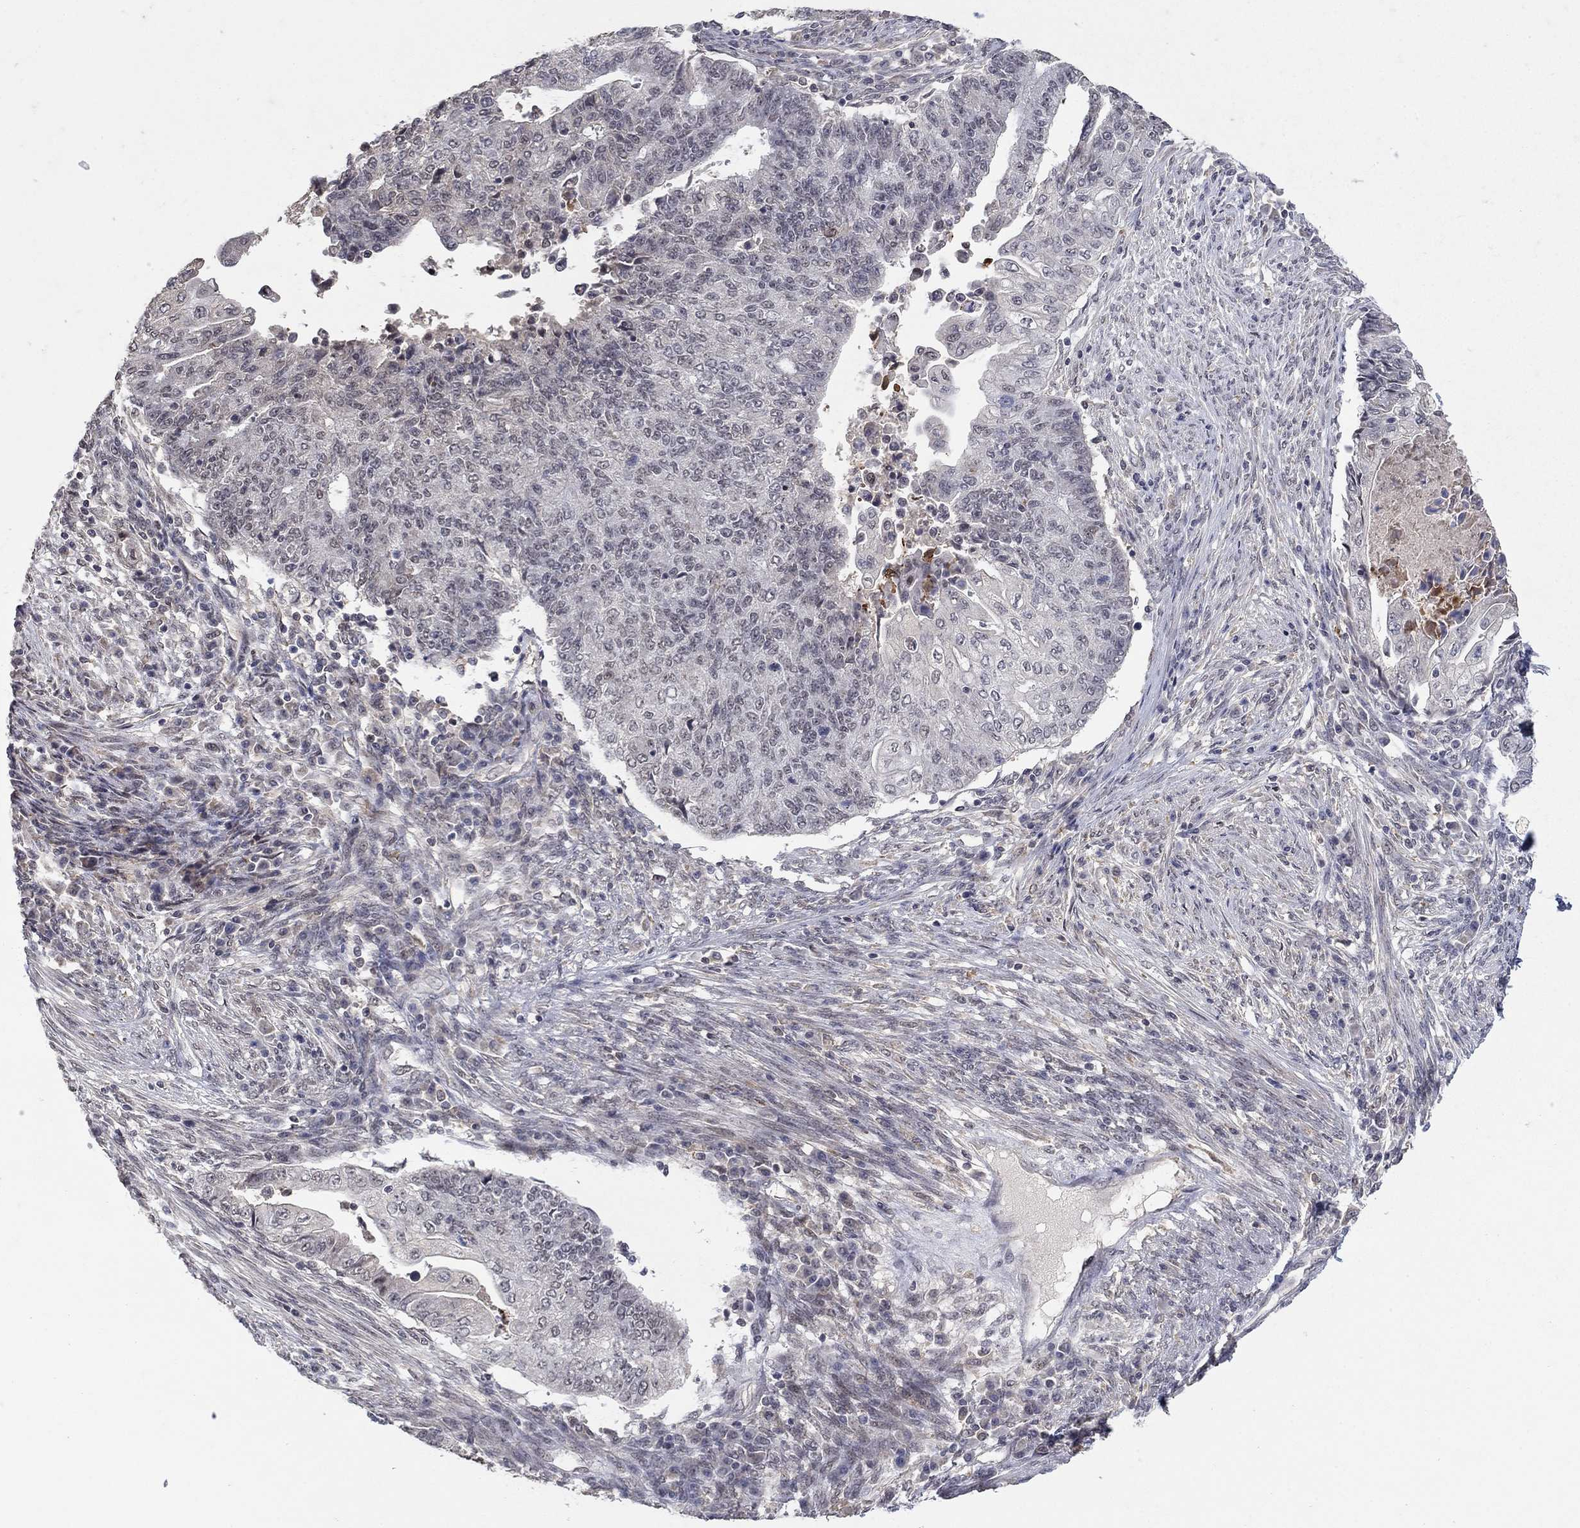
{"staining": {"intensity": "negative", "quantity": "none", "location": "none"}, "tissue": "endometrial cancer", "cell_type": "Tumor cells", "image_type": "cancer", "snomed": [{"axis": "morphology", "description": "Adenocarcinoma, NOS"}, {"axis": "topography", "description": "Uterus"}, {"axis": "topography", "description": "Endometrium"}], "caption": "The IHC photomicrograph has no significant expression in tumor cells of endometrial adenocarcinoma tissue.", "gene": "GRIA3", "patient": {"sex": "female", "age": 54}}